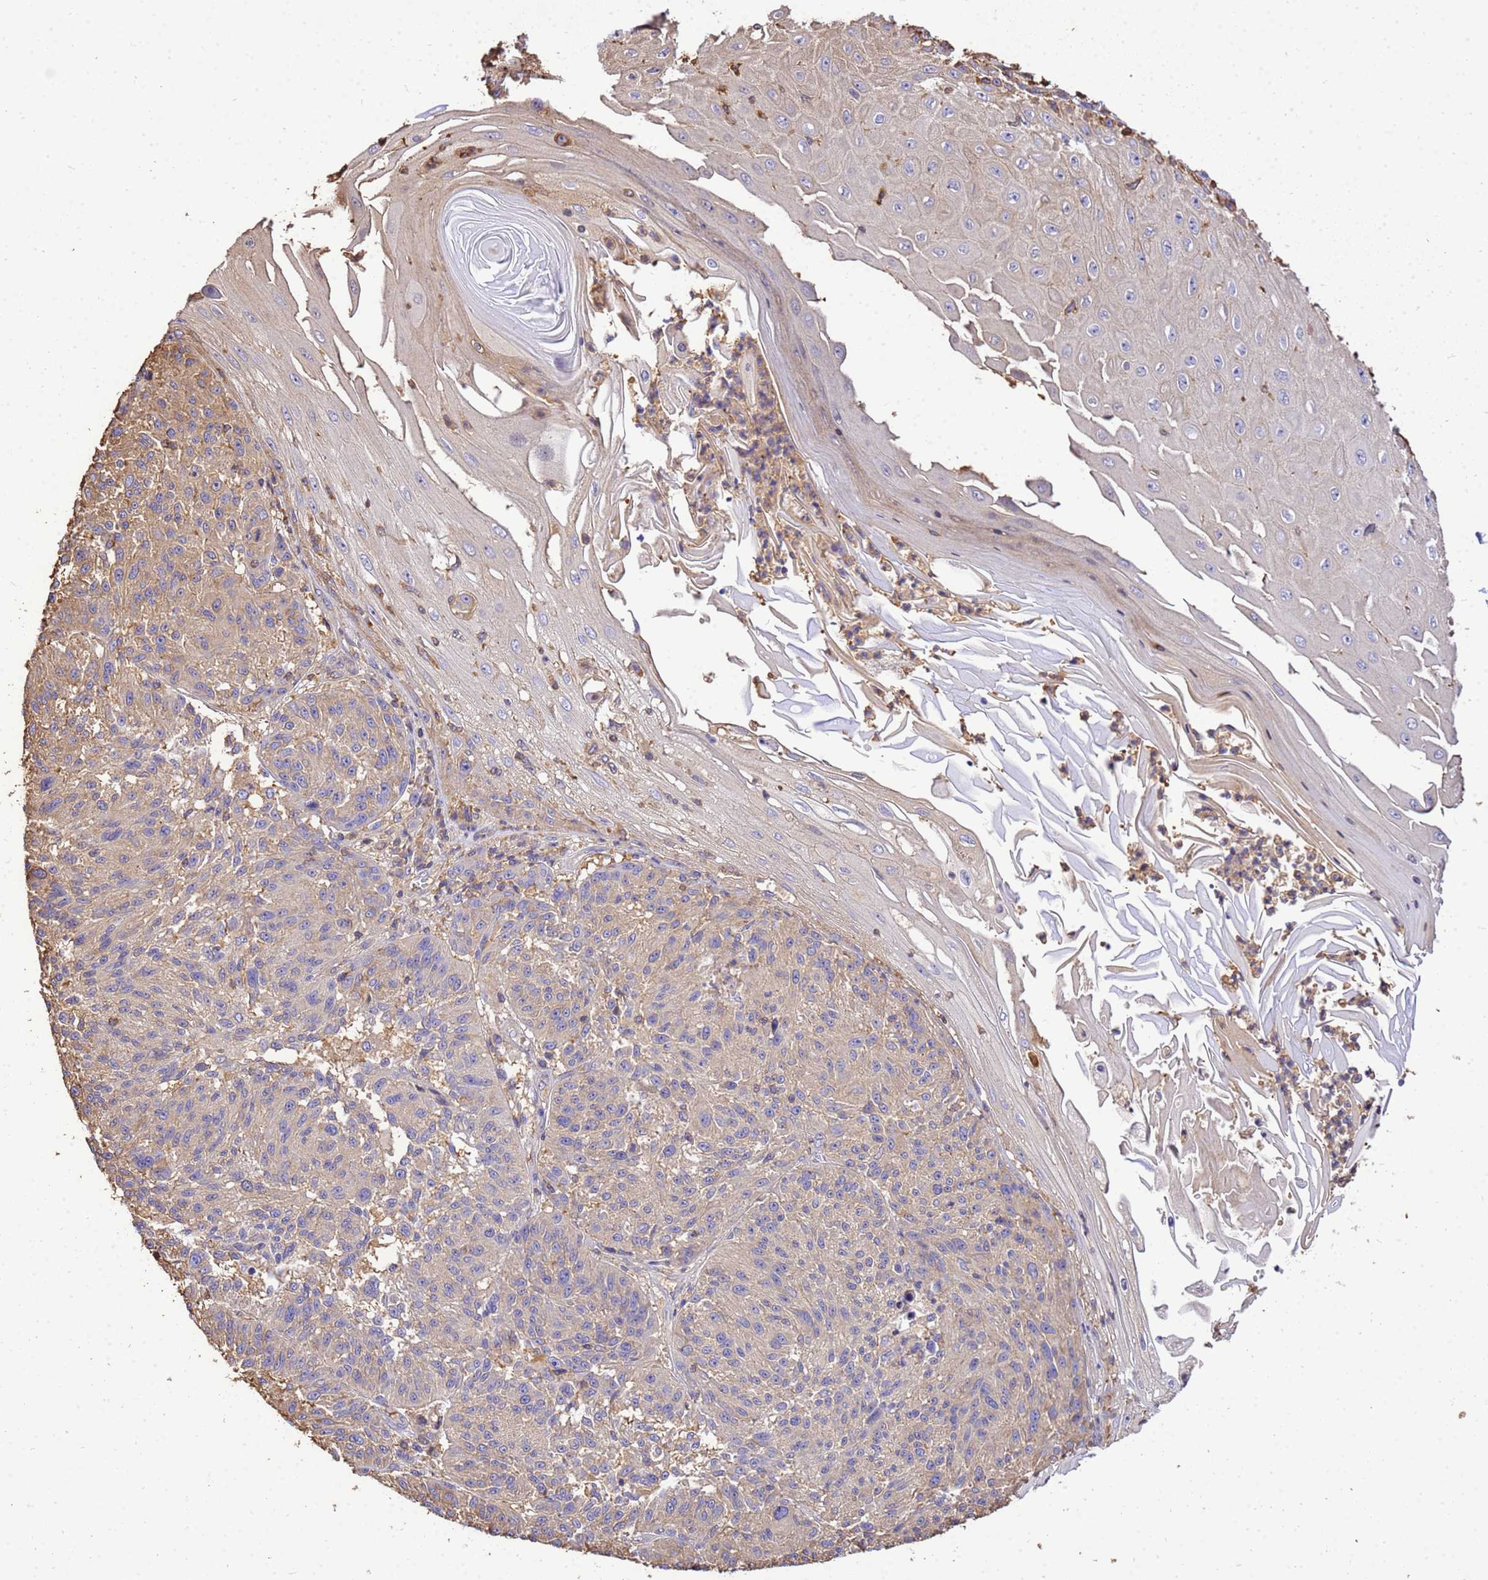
{"staining": {"intensity": "weak", "quantity": "<25%", "location": "cytoplasmic/membranous"}, "tissue": "melanoma", "cell_type": "Tumor cells", "image_type": "cancer", "snomed": [{"axis": "morphology", "description": "Malignant melanoma, NOS"}, {"axis": "topography", "description": "Skin"}], "caption": "There is no significant staining in tumor cells of malignant melanoma.", "gene": "WDR64", "patient": {"sex": "male", "age": 53}}